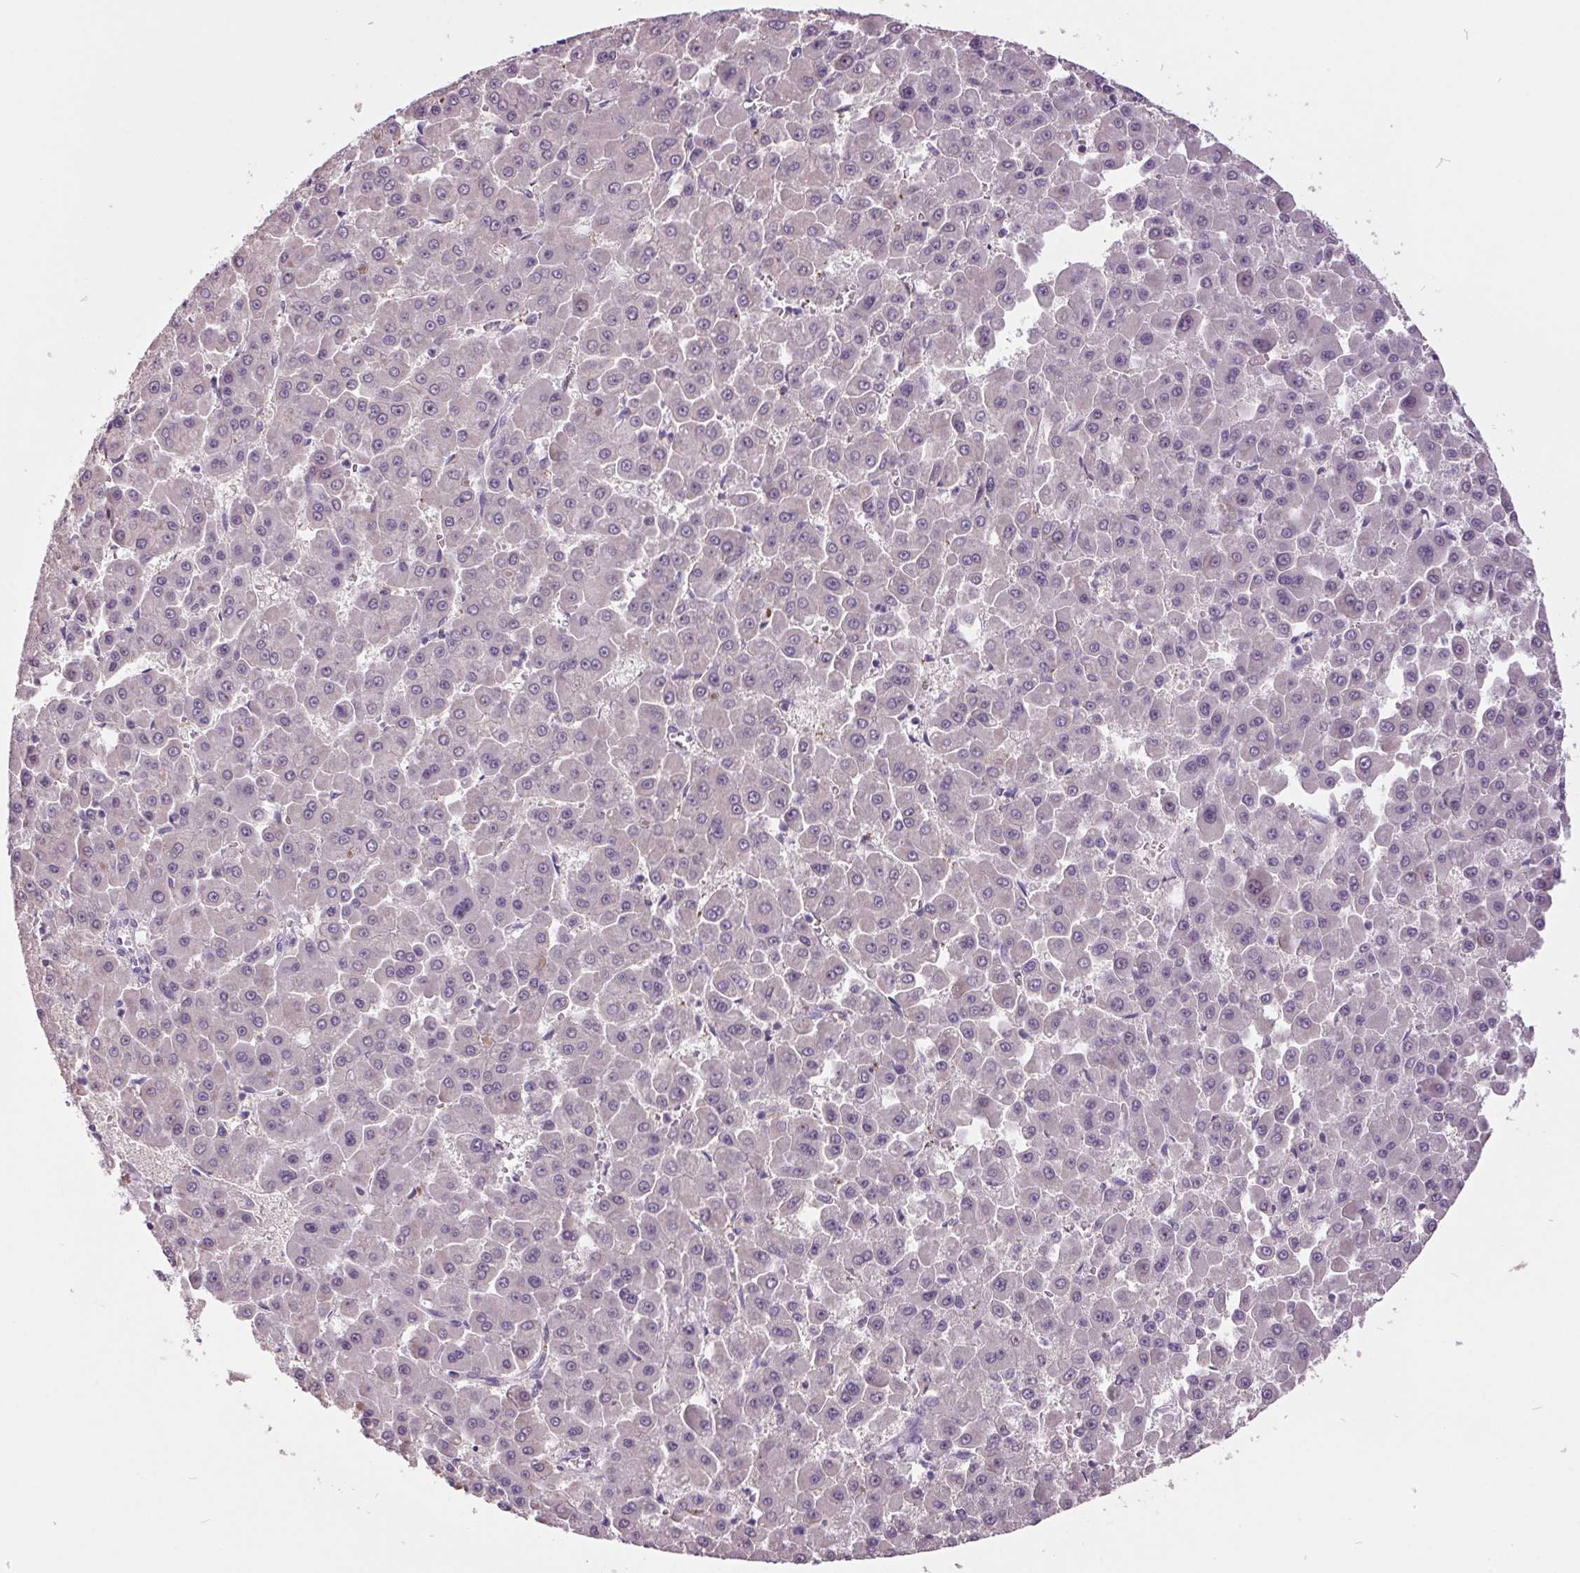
{"staining": {"intensity": "negative", "quantity": "none", "location": "none"}, "tissue": "liver cancer", "cell_type": "Tumor cells", "image_type": "cancer", "snomed": [{"axis": "morphology", "description": "Carcinoma, Hepatocellular, NOS"}, {"axis": "topography", "description": "Liver"}], "caption": "Immunohistochemical staining of liver hepatocellular carcinoma shows no significant staining in tumor cells. The staining is performed using DAB (3,3'-diaminobenzidine) brown chromogen with nuclei counter-stained in using hematoxylin.", "gene": "C2orf16", "patient": {"sex": "male", "age": 78}}